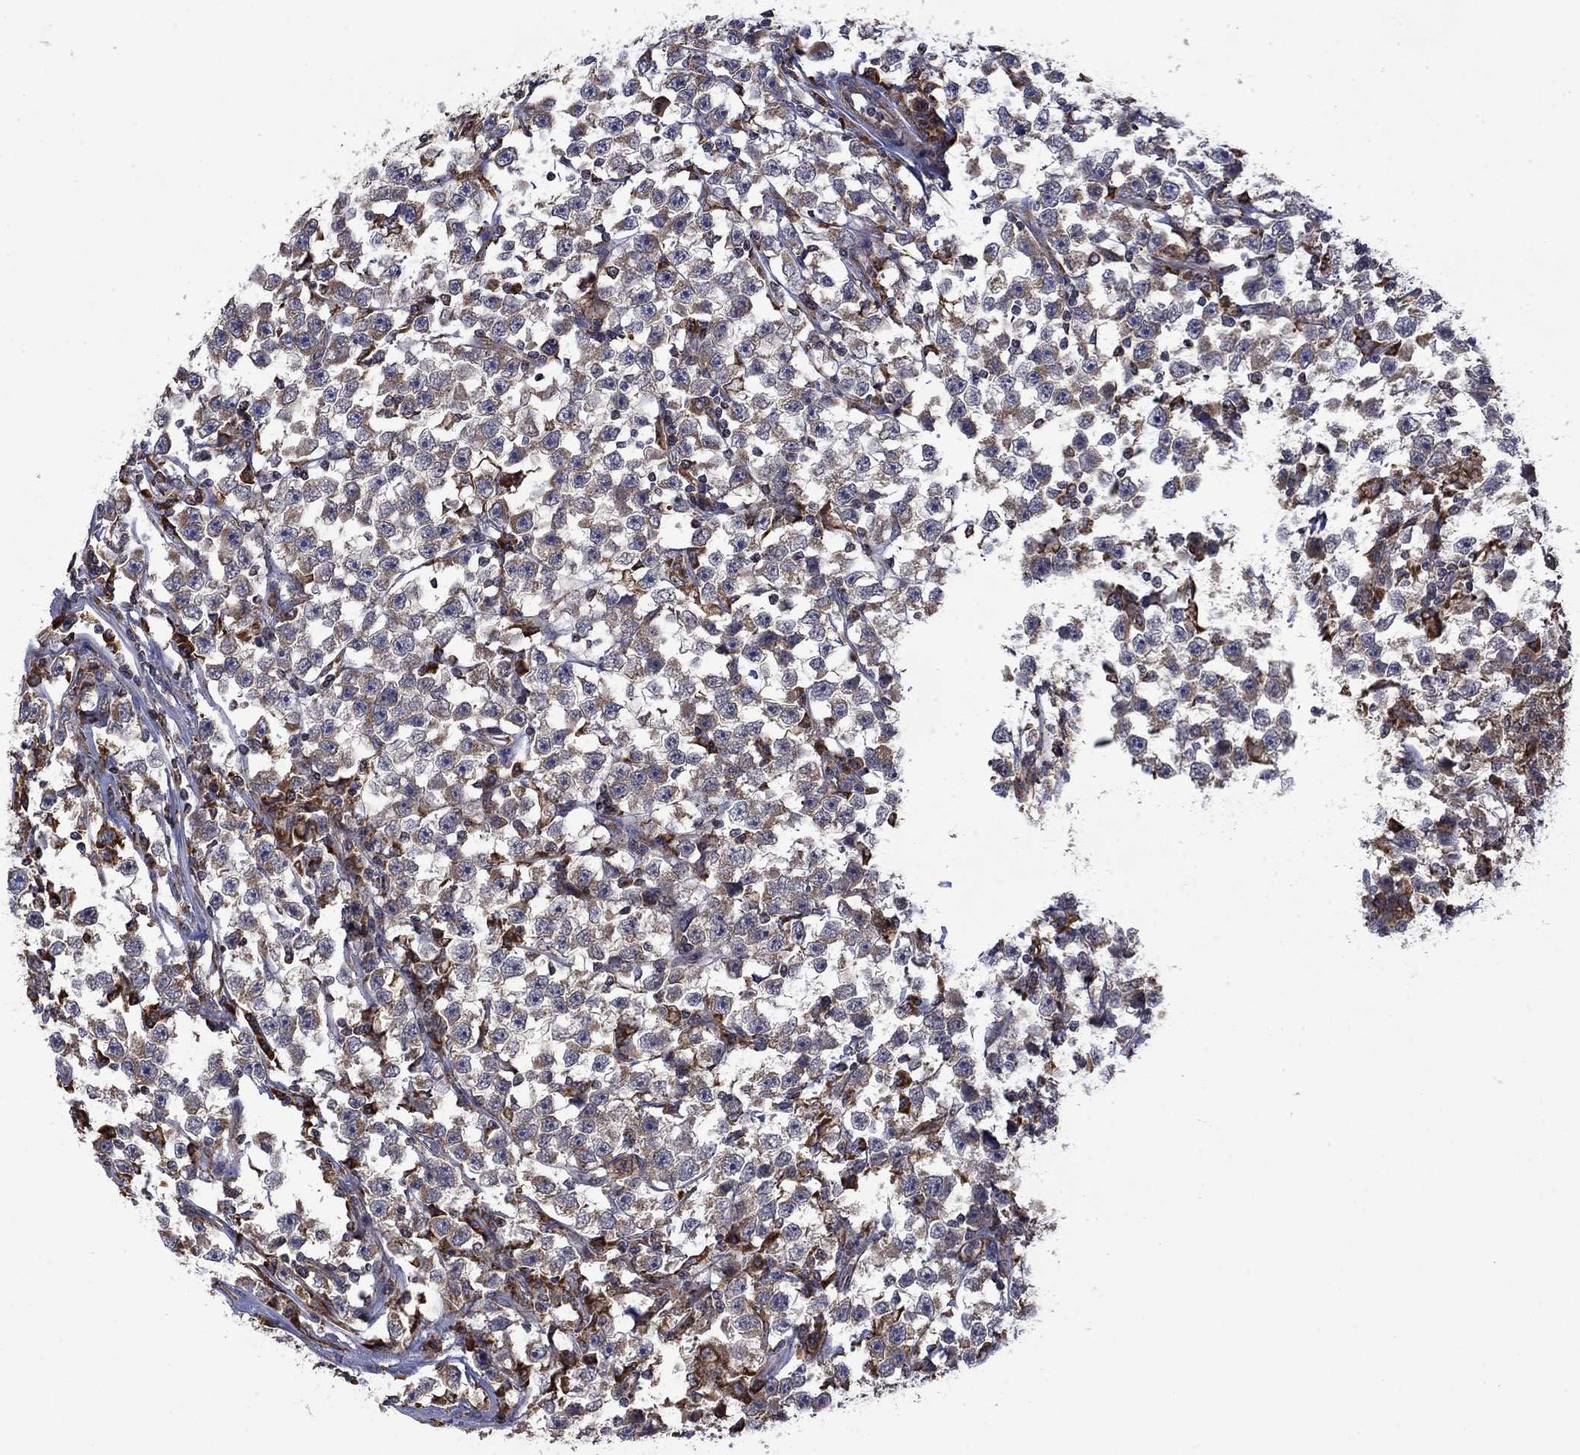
{"staining": {"intensity": "strong", "quantity": "25%-75%", "location": "cytoplasmic/membranous"}, "tissue": "testis cancer", "cell_type": "Tumor cells", "image_type": "cancer", "snomed": [{"axis": "morphology", "description": "Seminoma, NOS"}, {"axis": "topography", "description": "Testis"}], "caption": "Seminoma (testis) tissue displays strong cytoplasmic/membranous expression in approximately 25%-75% of tumor cells, visualized by immunohistochemistry.", "gene": "FURIN", "patient": {"sex": "male", "age": 33}}